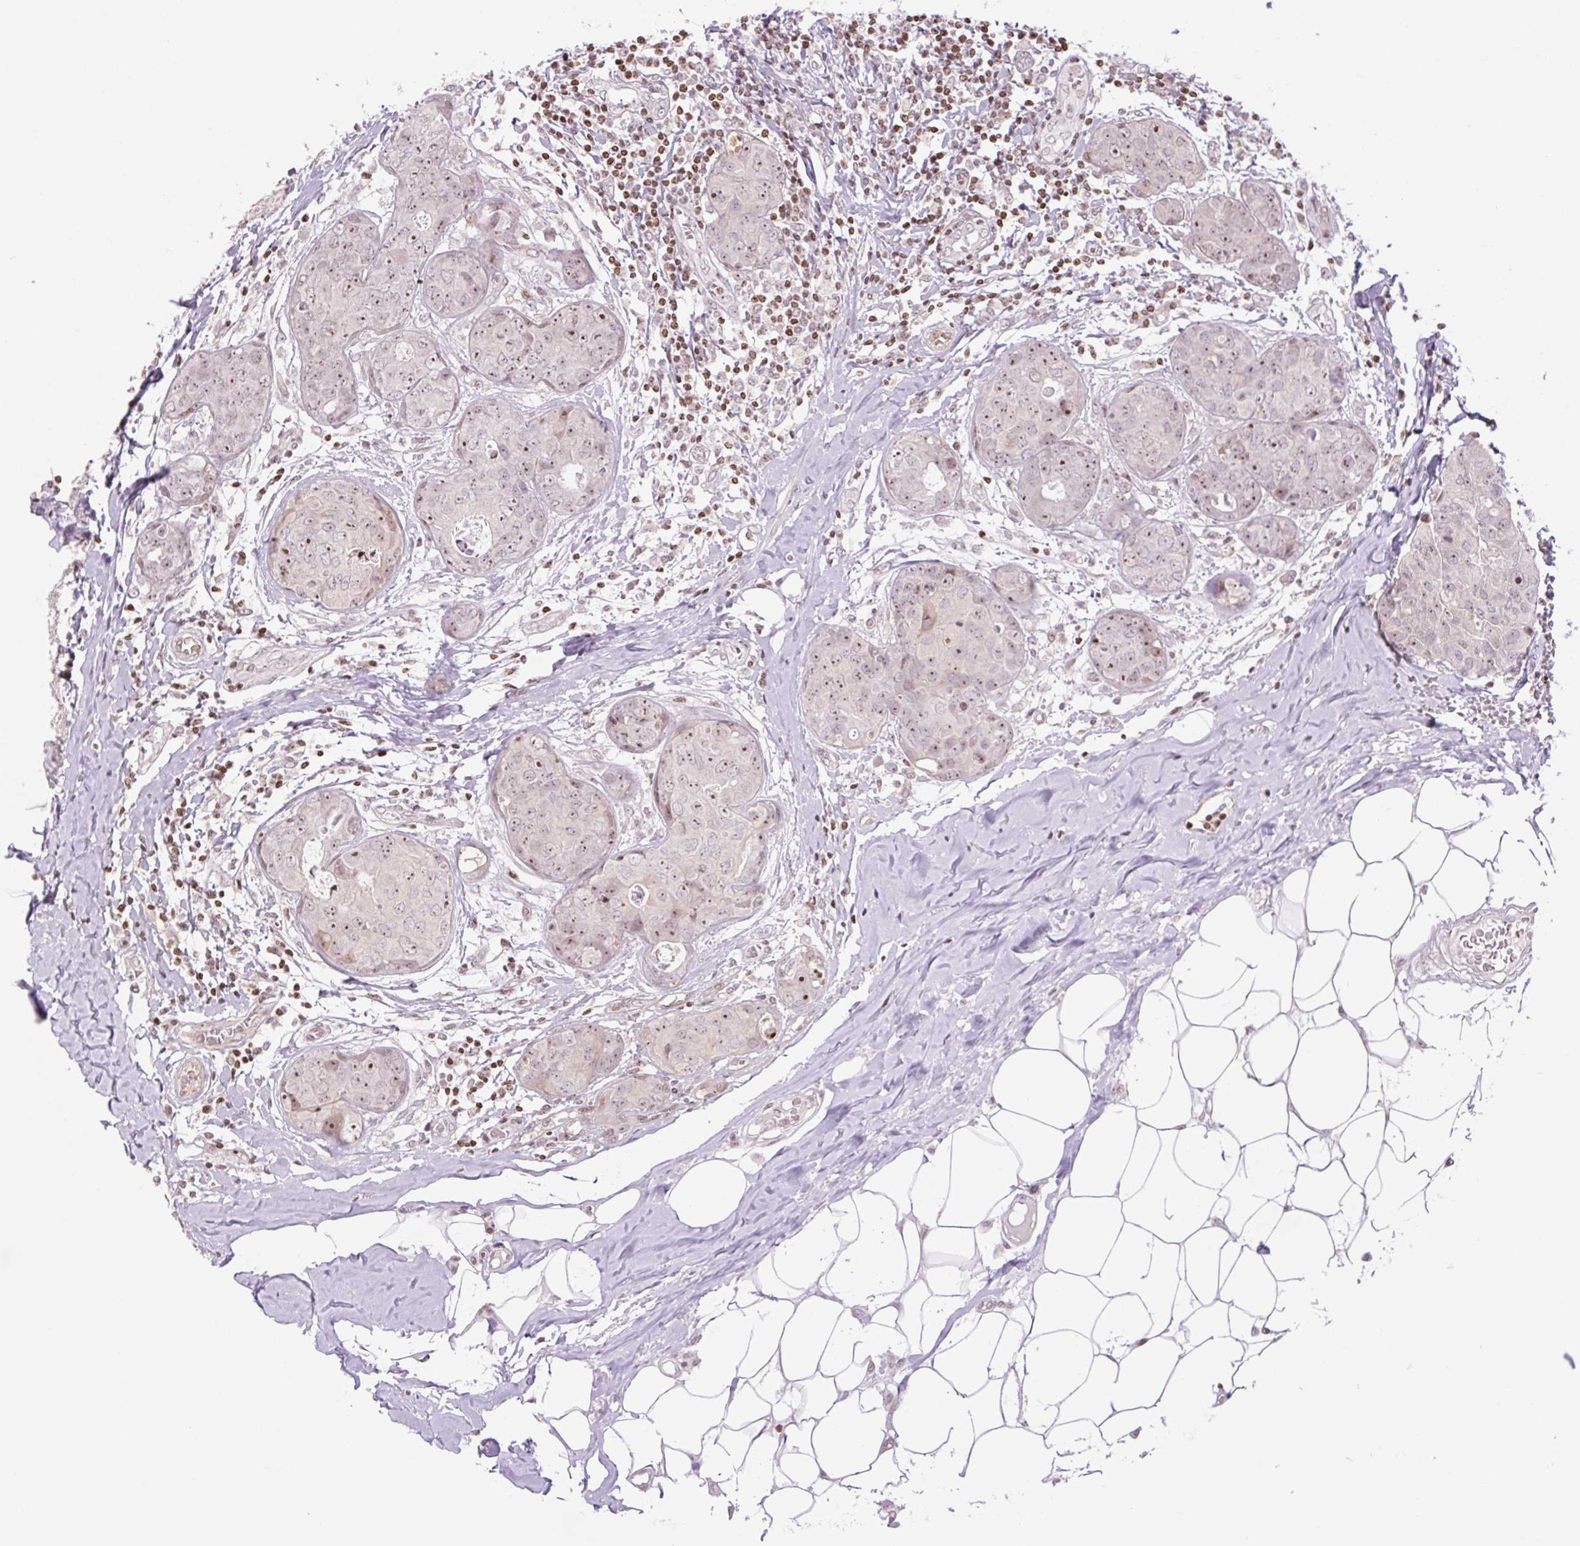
{"staining": {"intensity": "weak", "quantity": ">75%", "location": "nuclear"}, "tissue": "breast cancer", "cell_type": "Tumor cells", "image_type": "cancer", "snomed": [{"axis": "morphology", "description": "Duct carcinoma"}, {"axis": "topography", "description": "Breast"}], "caption": "Human infiltrating ductal carcinoma (breast) stained for a protein (brown) displays weak nuclear positive positivity in about >75% of tumor cells.", "gene": "ZNF417", "patient": {"sex": "female", "age": 43}}